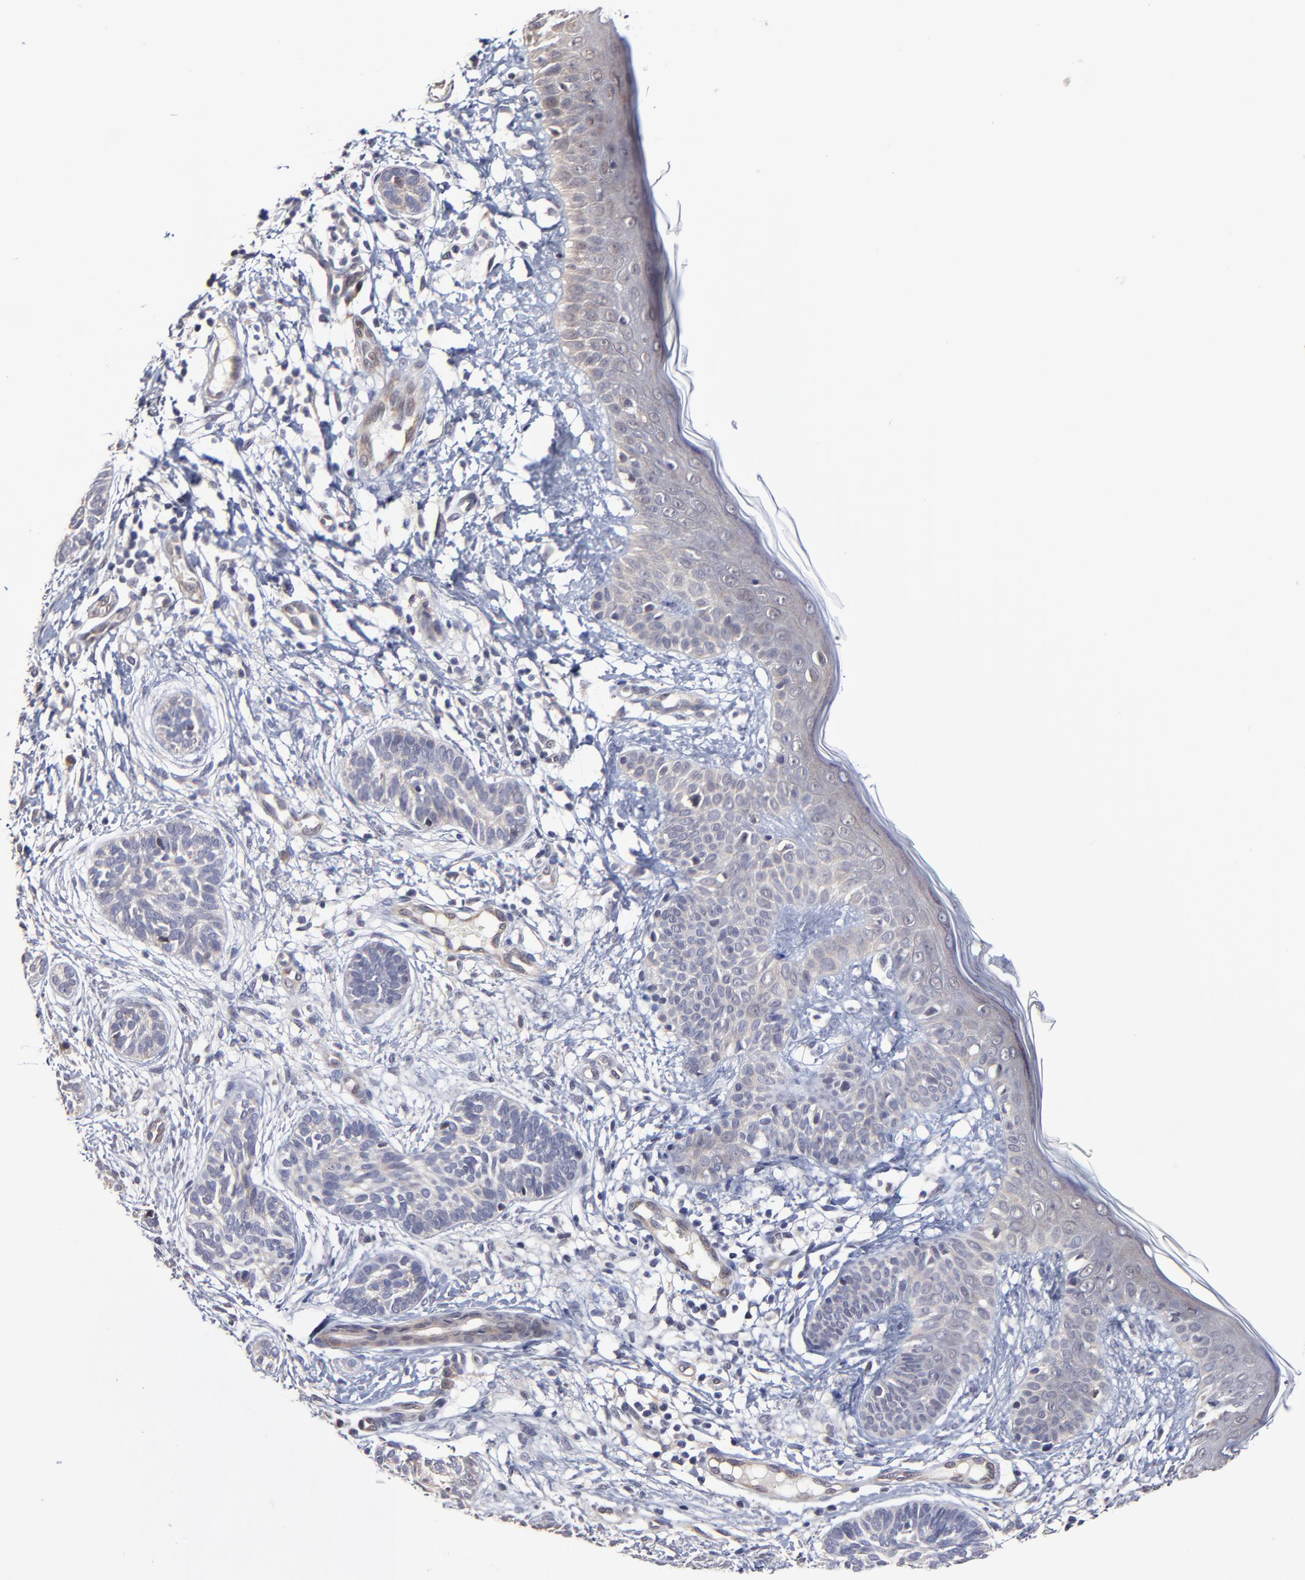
{"staining": {"intensity": "negative", "quantity": "none", "location": "none"}, "tissue": "skin cancer", "cell_type": "Tumor cells", "image_type": "cancer", "snomed": [{"axis": "morphology", "description": "Normal tissue, NOS"}, {"axis": "morphology", "description": "Basal cell carcinoma"}, {"axis": "topography", "description": "Skin"}], "caption": "DAB immunohistochemical staining of human basal cell carcinoma (skin) displays no significant expression in tumor cells. The staining was performed using DAB to visualize the protein expression in brown, while the nuclei were stained in blue with hematoxylin (Magnification: 20x).", "gene": "ZNF10", "patient": {"sex": "male", "age": 63}}